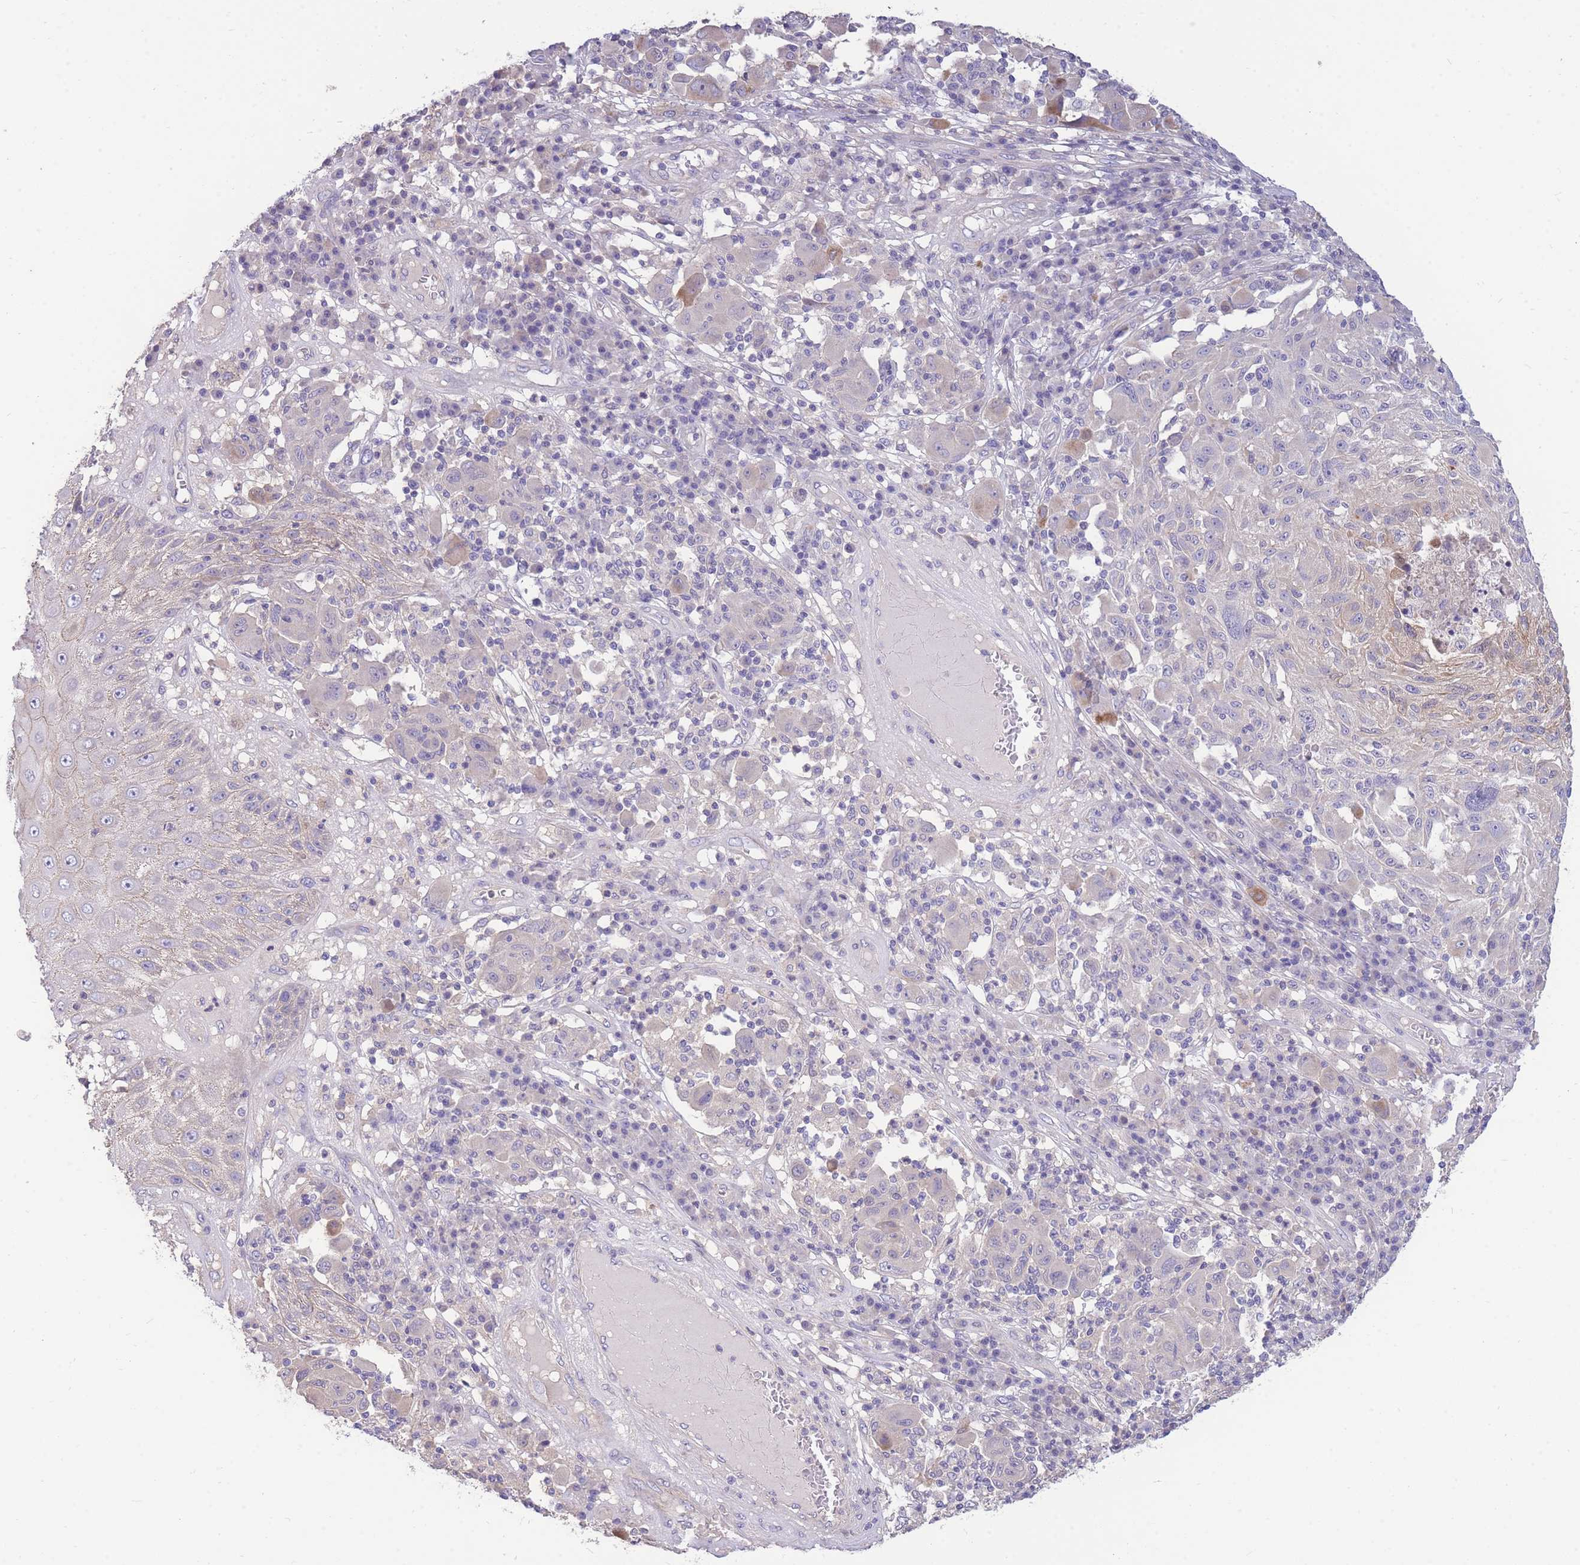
{"staining": {"intensity": "negative", "quantity": "none", "location": "none"}, "tissue": "melanoma", "cell_type": "Tumor cells", "image_type": "cancer", "snomed": [{"axis": "morphology", "description": "Malignant melanoma, NOS"}, {"axis": "topography", "description": "Skin"}], "caption": "A histopathology image of human malignant melanoma is negative for staining in tumor cells.", "gene": "OR5T1", "patient": {"sex": "male", "age": 53}}